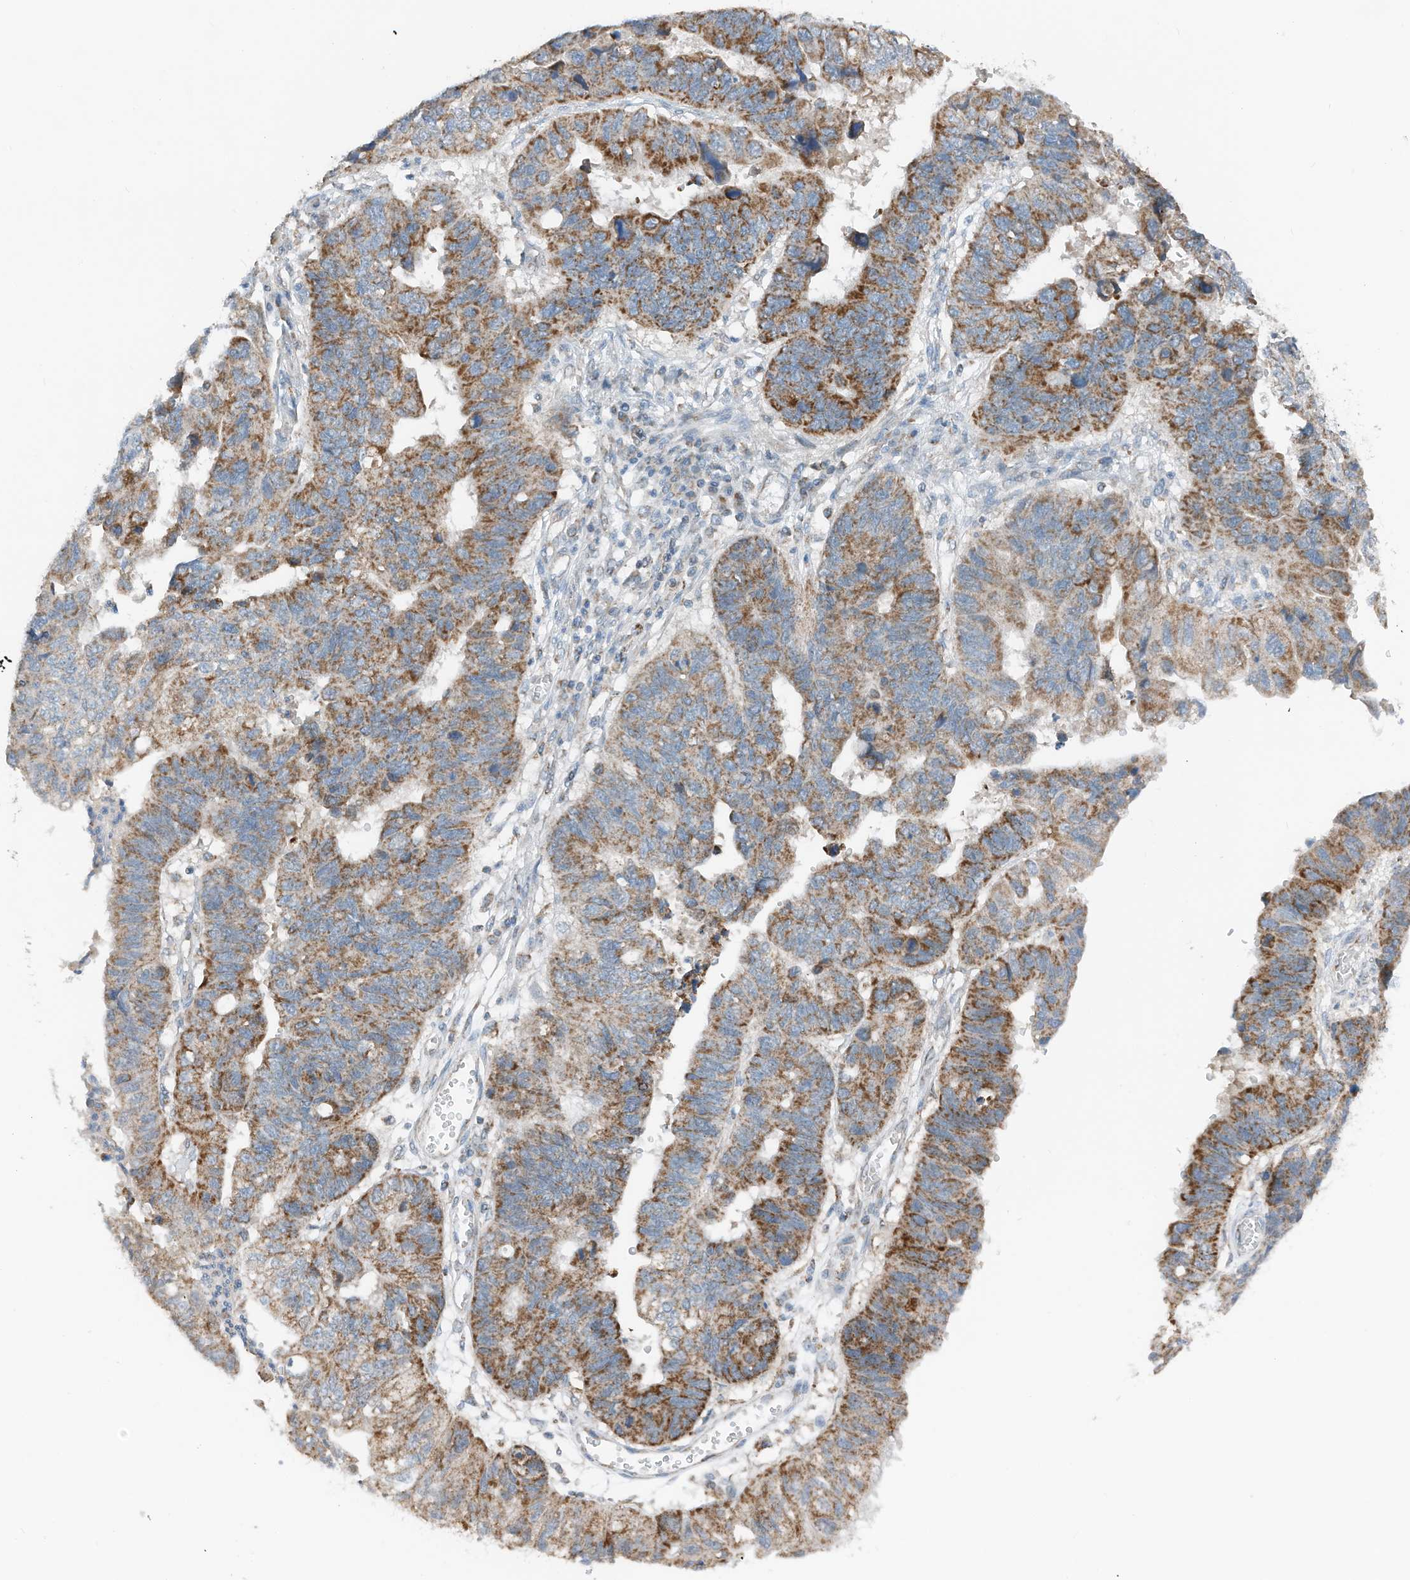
{"staining": {"intensity": "strong", "quantity": "25%-75%", "location": "cytoplasmic/membranous"}, "tissue": "stomach cancer", "cell_type": "Tumor cells", "image_type": "cancer", "snomed": [{"axis": "morphology", "description": "Adenocarcinoma, NOS"}, {"axis": "topography", "description": "Stomach"}], "caption": "Tumor cells exhibit high levels of strong cytoplasmic/membranous staining in approximately 25%-75% of cells in adenocarcinoma (stomach). (IHC, brightfield microscopy, high magnification).", "gene": "RMND1", "patient": {"sex": "male", "age": 59}}